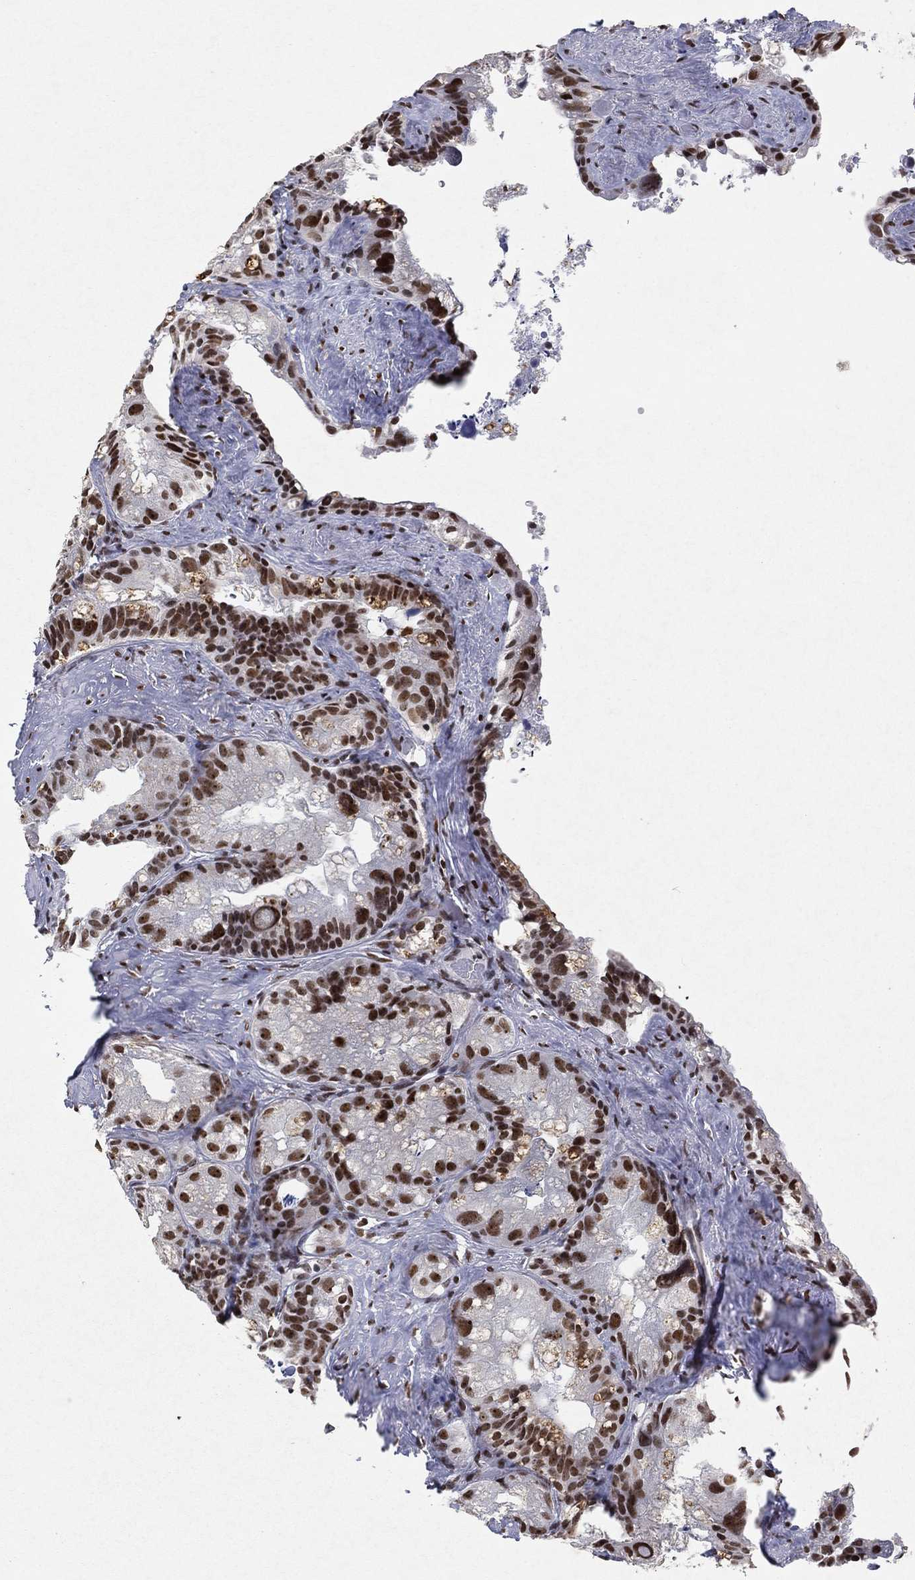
{"staining": {"intensity": "strong", "quantity": ">75%", "location": "nuclear"}, "tissue": "seminal vesicle", "cell_type": "Glandular cells", "image_type": "normal", "snomed": [{"axis": "morphology", "description": "Normal tissue, NOS"}, {"axis": "topography", "description": "Seminal veicle"}], "caption": "Immunohistochemistry image of benign seminal vesicle: seminal vesicle stained using immunohistochemistry (IHC) shows high levels of strong protein expression localized specifically in the nuclear of glandular cells, appearing as a nuclear brown color.", "gene": "DDX27", "patient": {"sex": "male", "age": 72}}